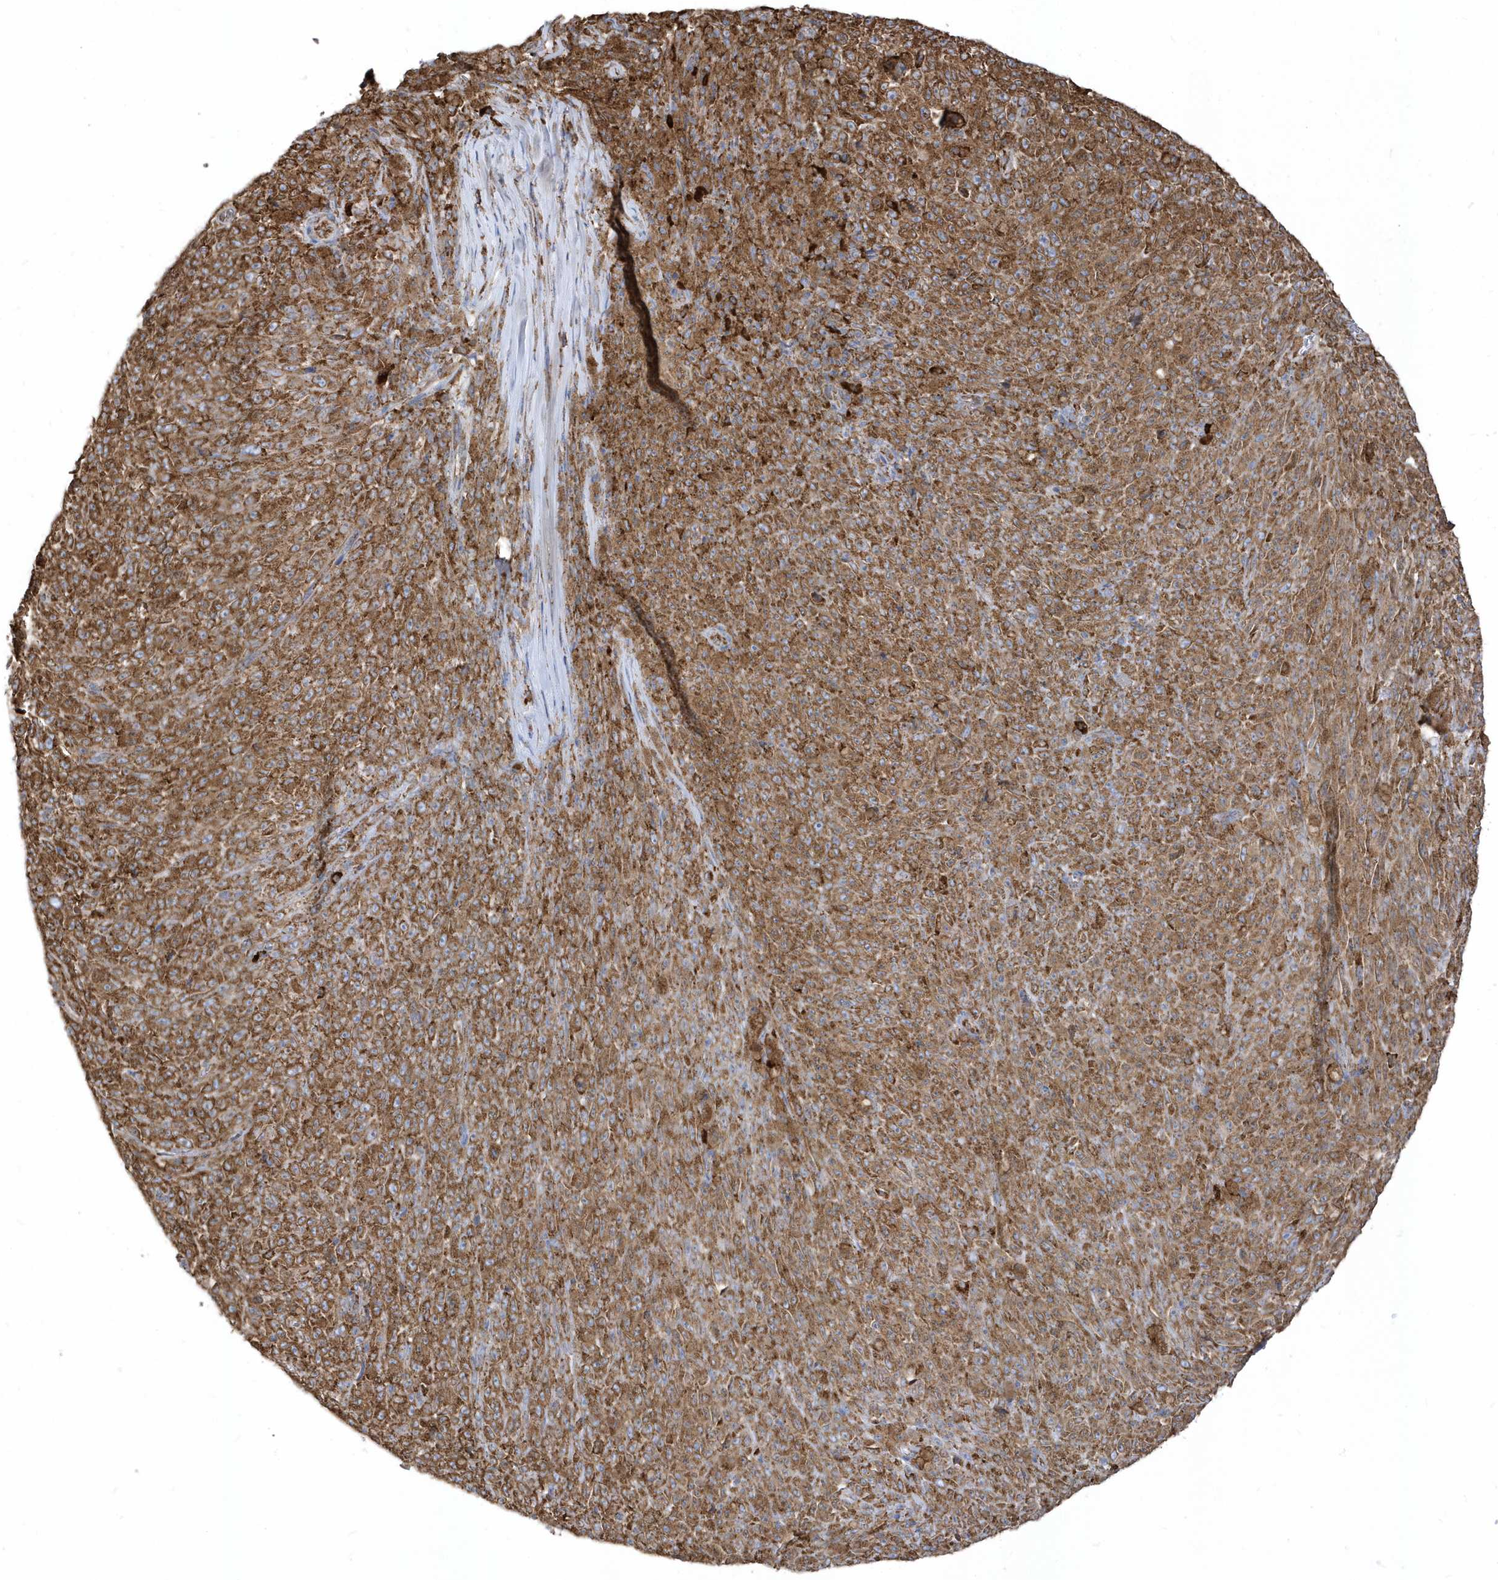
{"staining": {"intensity": "moderate", "quantity": ">75%", "location": "cytoplasmic/membranous"}, "tissue": "melanoma", "cell_type": "Tumor cells", "image_type": "cancer", "snomed": [{"axis": "morphology", "description": "Malignant melanoma, NOS"}, {"axis": "topography", "description": "Skin"}], "caption": "A high-resolution micrograph shows immunohistochemistry (IHC) staining of melanoma, which shows moderate cytoplasmic/membranous positivity in approximately >75% of tumor cells.", "gene": "PDIA6", "patient": {"sex": "female", "age": 82}}